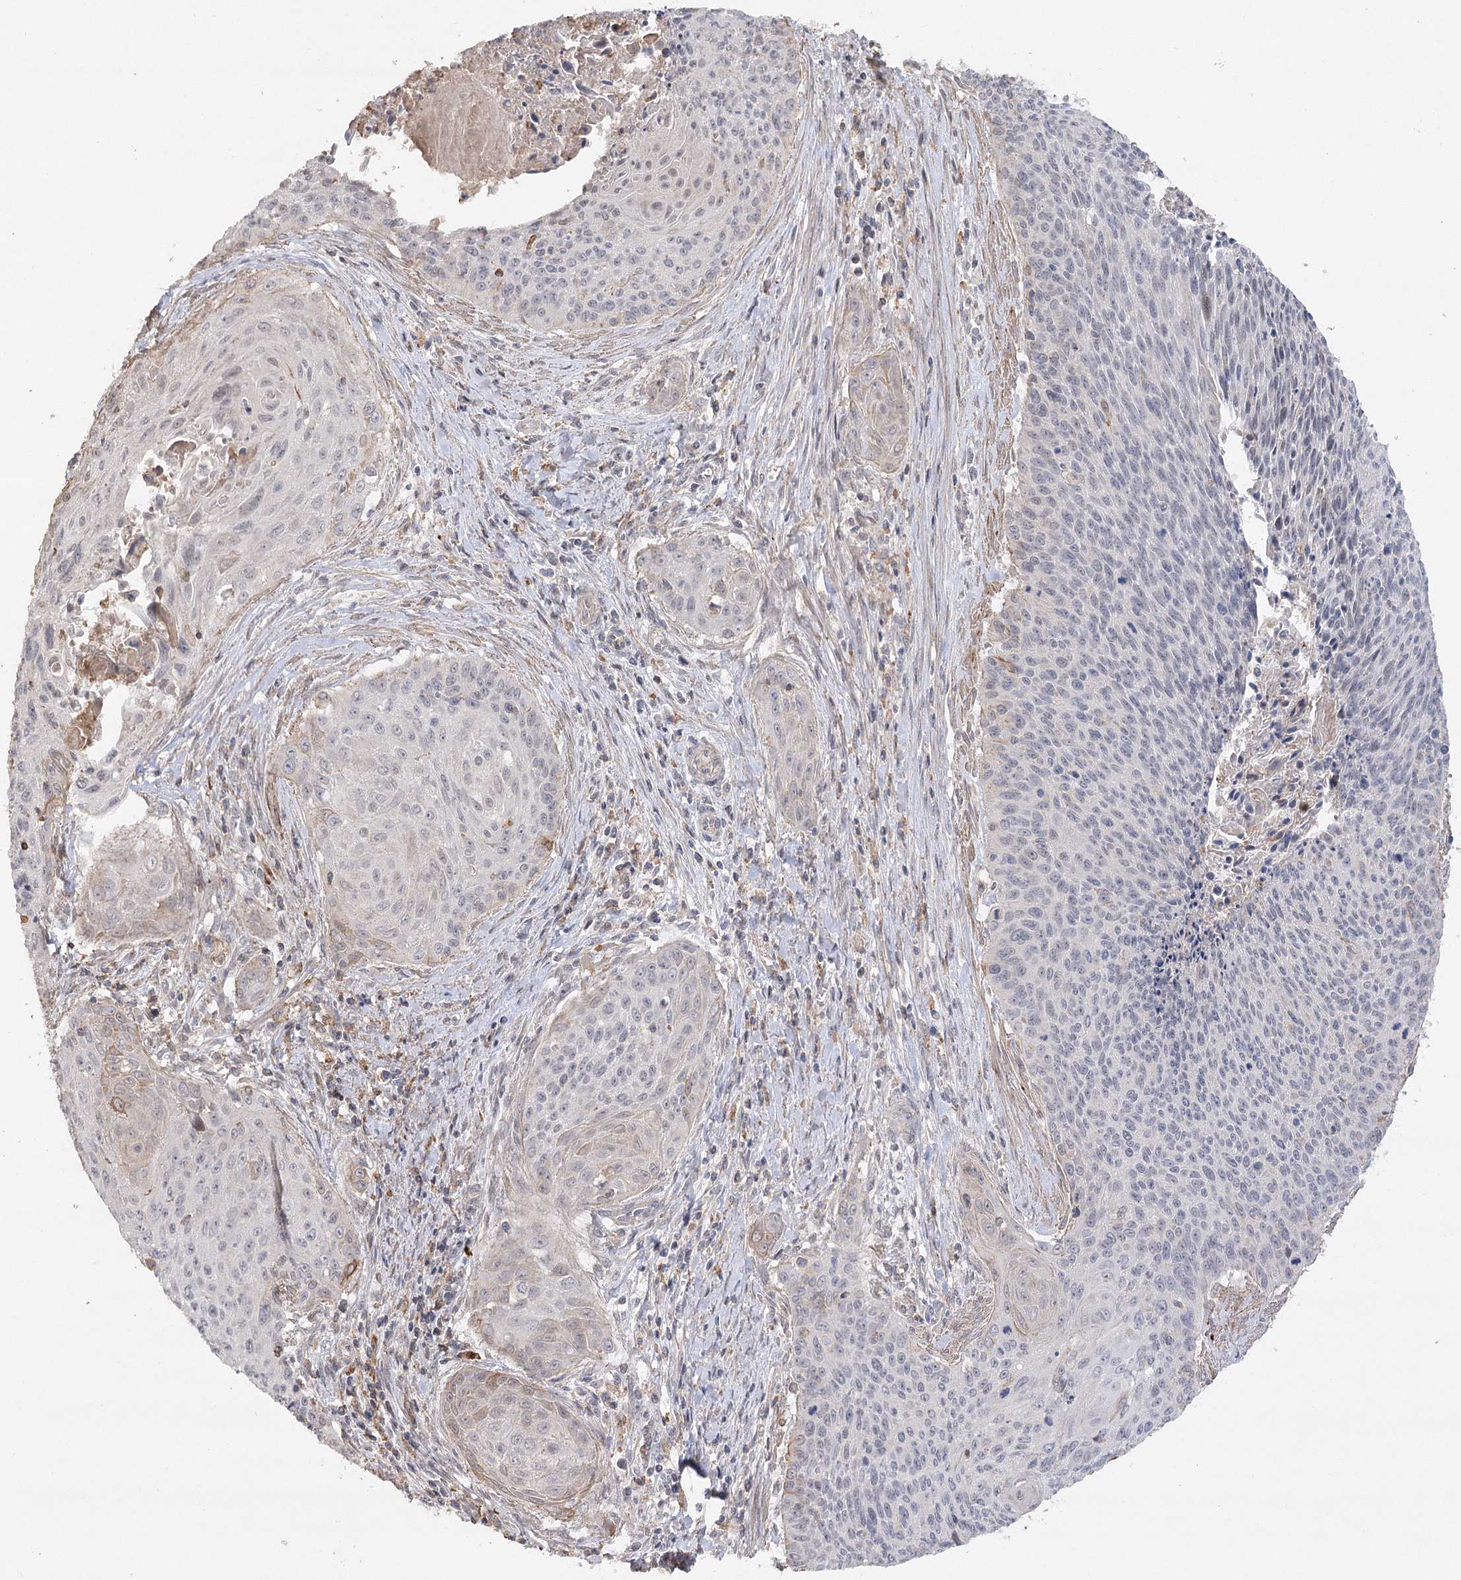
{"staining": {"intensity": "negative", "quantity": "none", "location": "none"}, "tissue": "cervical cancer", "cell_type": "Tumor cells", "image_type": "cancer", "snomed": [{"axis": "morphology", "description": "Squamous cell carcinoma, NOS"}, {"axis": "topography", "description": "Cervix"}], "caption": "Histopathology image shows no protein staining in tumor cells of cervical cancer (squamous cell carcinoma) tissue.", "gene": "OBSL1", "patient": {"sex": "female", "age": 55}}